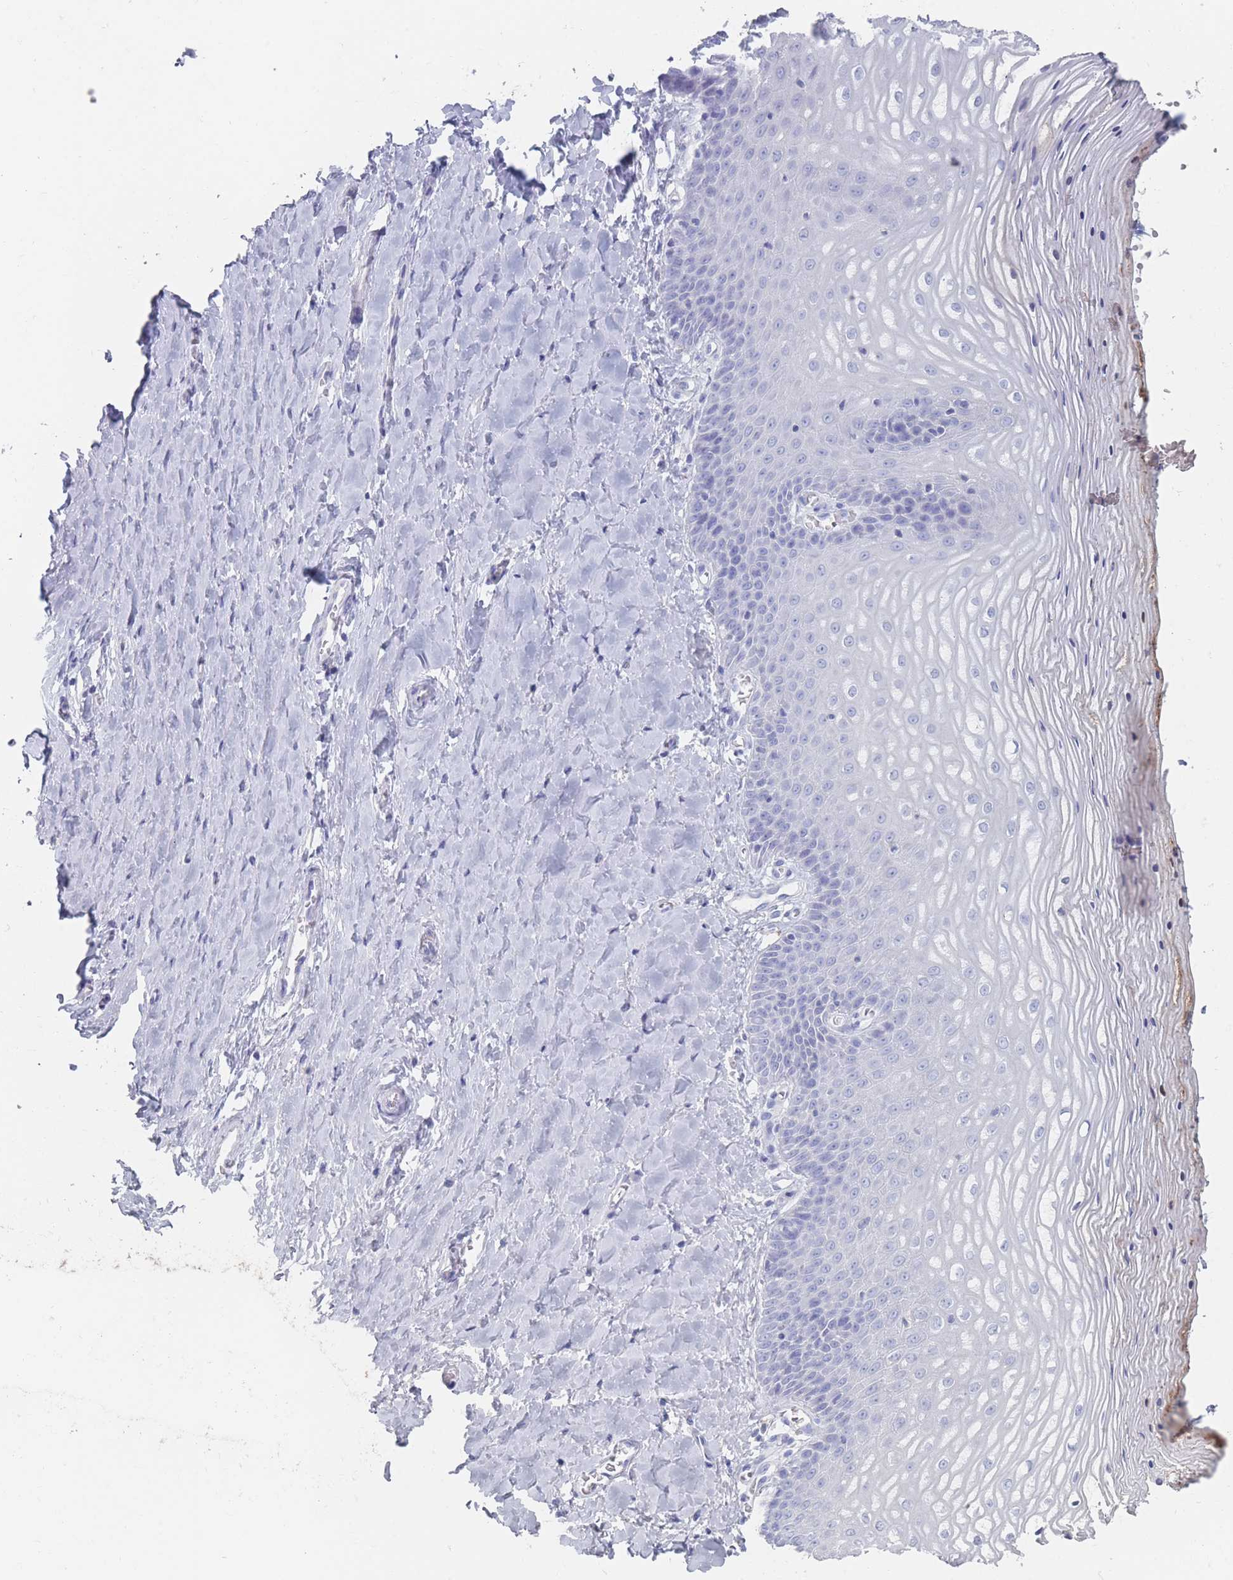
{"staining": {"intensity": "weak", "quantity": "<25%", "location": "cytoplasmic/membranous"}, "tissue": "vagina", "cell_type": "Squamous epithelial cells", "image_type": "normal", "snomed": [{"axis": "morphology", "description": "Normal tissue, NOS"}, {"axis": "topography", "description": "Vagina"}], "caption": "Image shows no significant protein expression in squamous epithelial cells of normal vagina. The staining is performed using DAB brown chromogen with nuclei counter-stained in using hematoxylin.", "gene": "ATP1A3", "patient": {"sex": "female", "age": 65}}